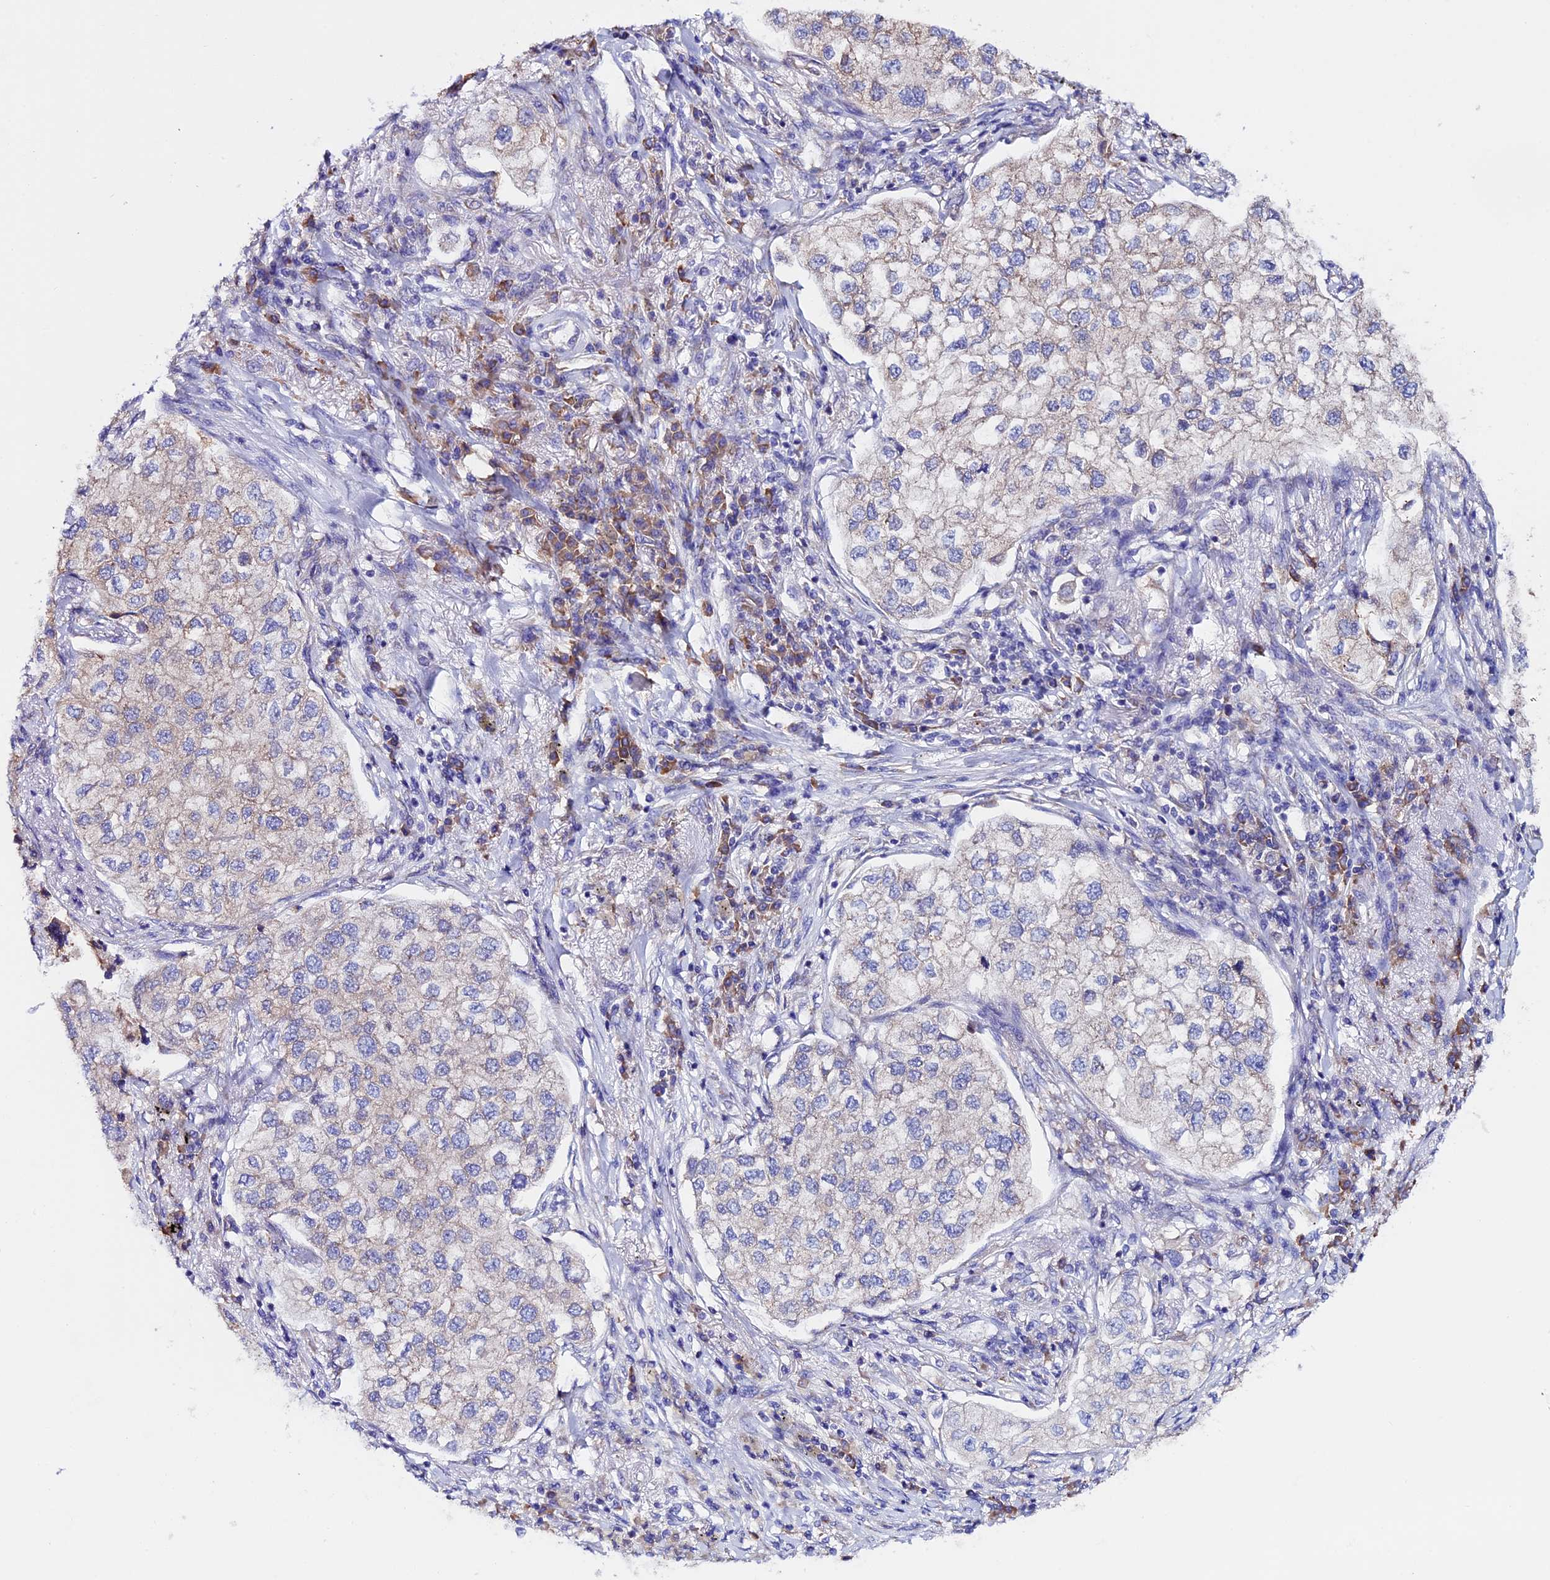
{"staining": {"intensity": "weak", "quantity": "<25%", "location": "cytoplasmic/membranous"}, "tissue": "lung cancer", "cell_type": "Tumor cells", "image_type": "cancer", "snomed": [{"axis": "morphology", "description": "Adenocarcinoma, NOS"}, {"axis": "topography", "description": "Lung"}], "caption": "This is an immunohistochemistry micrograph of lung cancer (adenocarcinoma). There is no positivity in tumor cells.", "gene": "BTBD3", "patient": {"sex": "male", "age": 63}}